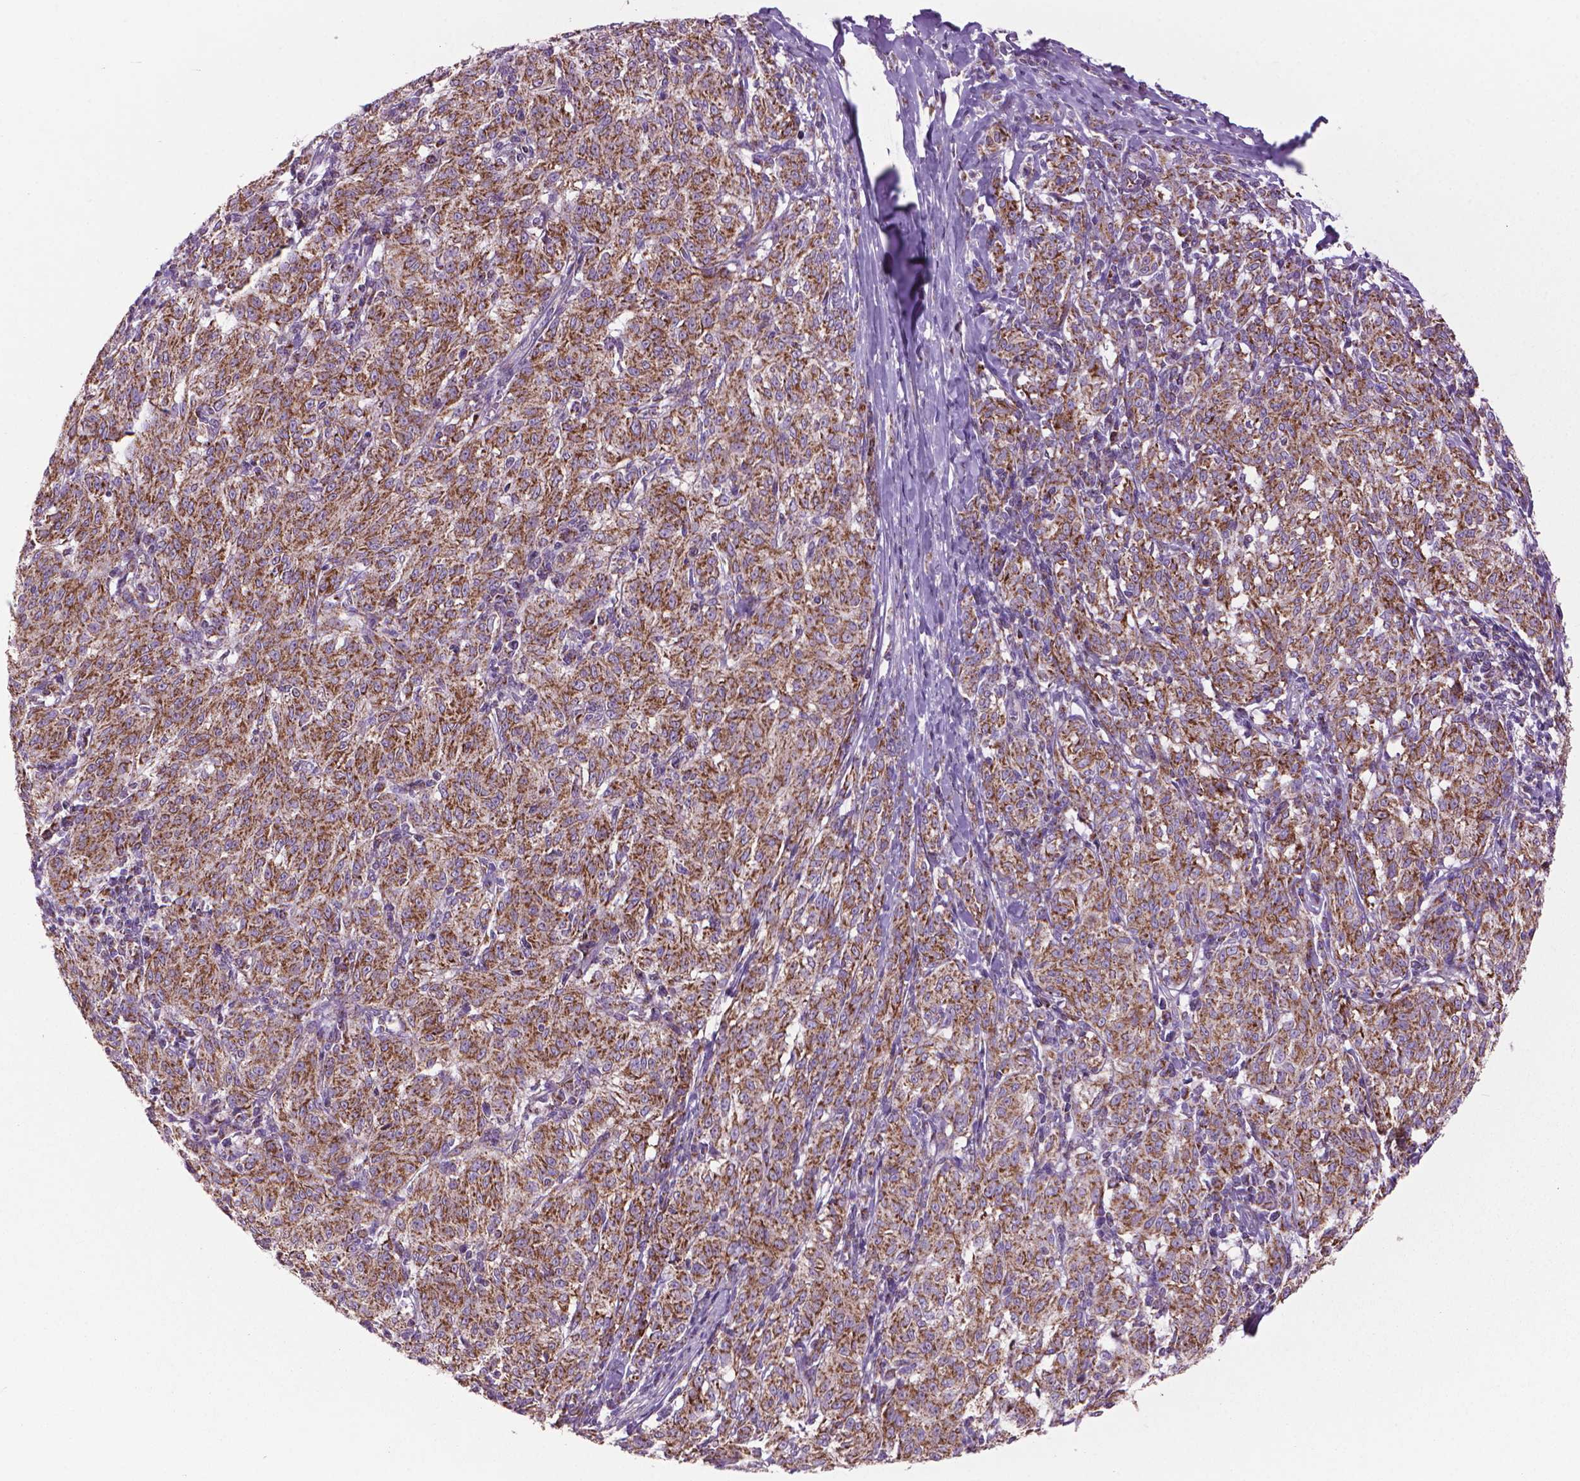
{"staining": {"intensity": "strong", "quantity": ">75%", "location": "cytoplasmic/membranous"}, "tissue": "melanoma", "cell_type": "Tumor cells", "image_type": "cancer", "snomed": [{"axis": "morphology", "description": "Malignant melanoma, NOS"}, {"axis": "topography", "description": "Skin"}], "caption": "The image reveals a brown stain indicating the presence of a protein in the cytoplasmic/membranous of tumor cells in malignant melanoma. (brown staining indicates protein expression, while blue staining denotes nuclei).", "gene": "VDAC1", "patient": {"sex": "female", "age": 72}}